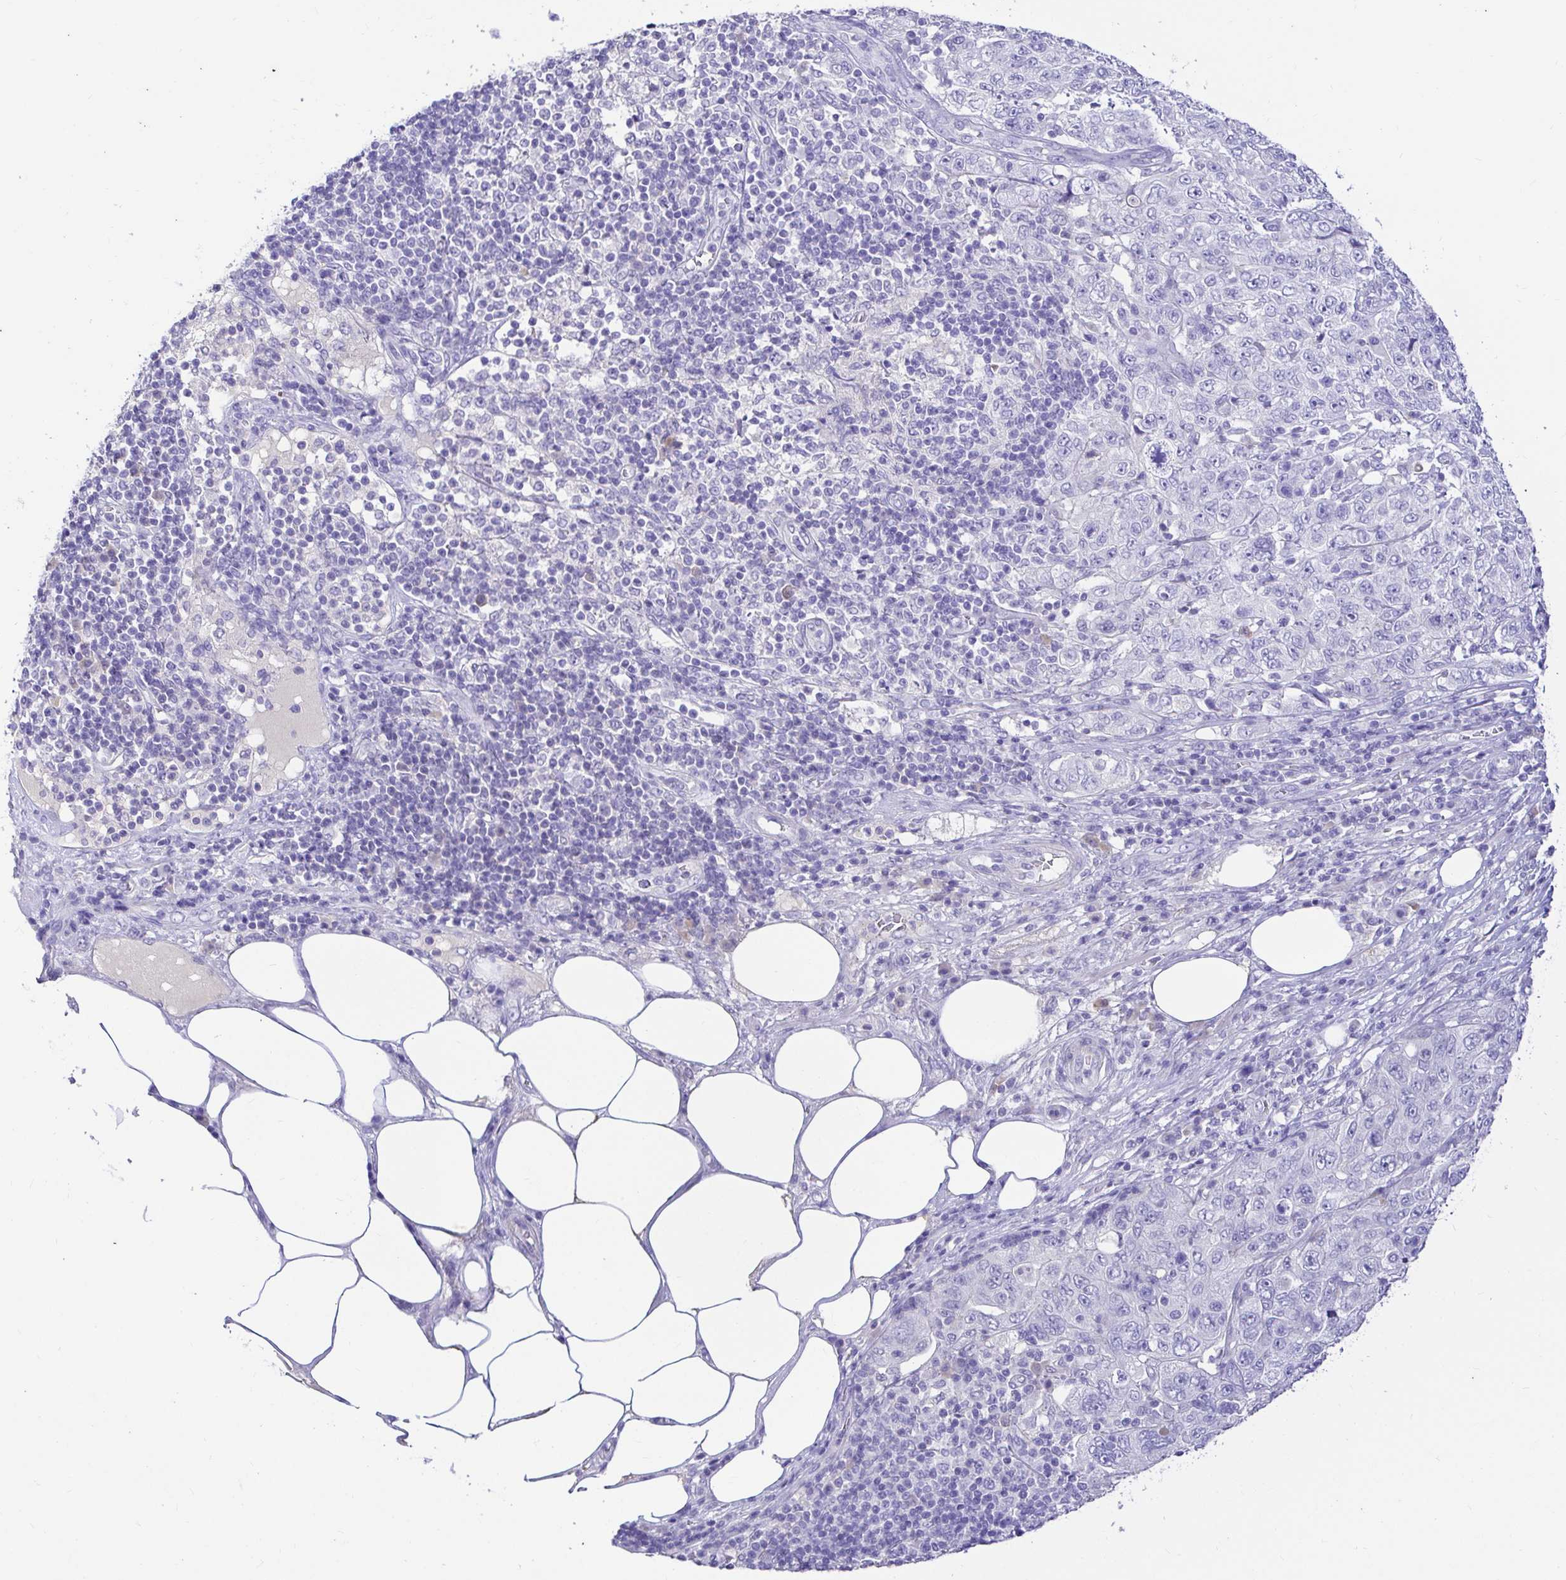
{"staining": {"intensity": "negative", "quantity": "none", "location": "none"}, "tissue": "pancreatic cancer", "cell_type": "Tumor cells", "image_type": "cancer", "snomed": [{"axis": "morphology", "description": "Adenocarcinoma, NOS"}, {"axis": "topography", "description": "Pancreas"}], "caption": "Tumor cells show no significant protein staining in pancreatic adenocarcinoma.", "gene": "CDO1", "patient": {"sex": "male", "age": 68}}